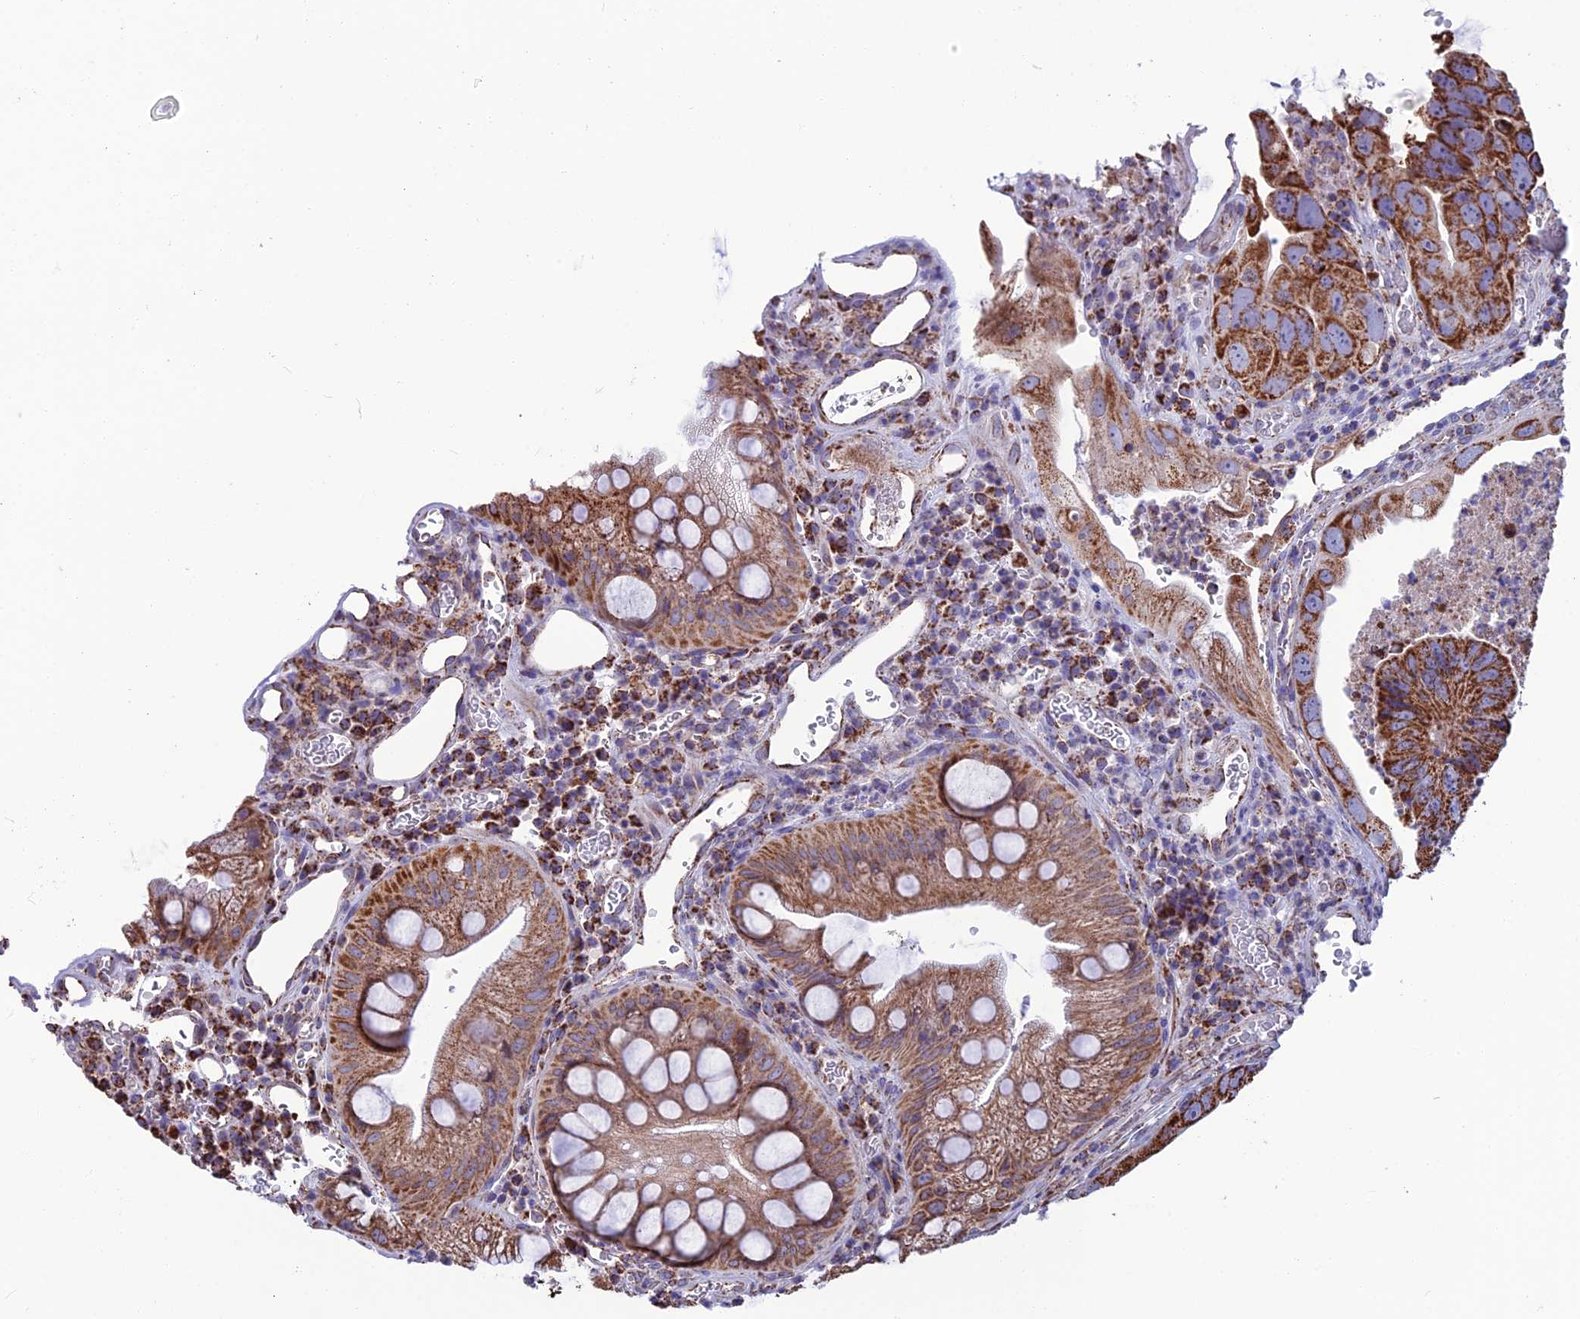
{"staining": {"intensity": "strong", "quantity": ">75%", "location": "cytoplasmic/membranous"}, "tissue": "colorectal cancer", "cell_type": "Tumor cells", "image_type": "cancer", "snomed": [{"axis": "morphology", "description": "Adenocarcinoma, NOS"}, {"axis": "topography", "description": "Rectum"}], "caption": "Strong cytoplasmic/membranous protein staining is present in about >75% of tumor cells in colorectal cancer.", "gene": "CS", "patient": {"sex": "male", "age": 63}}